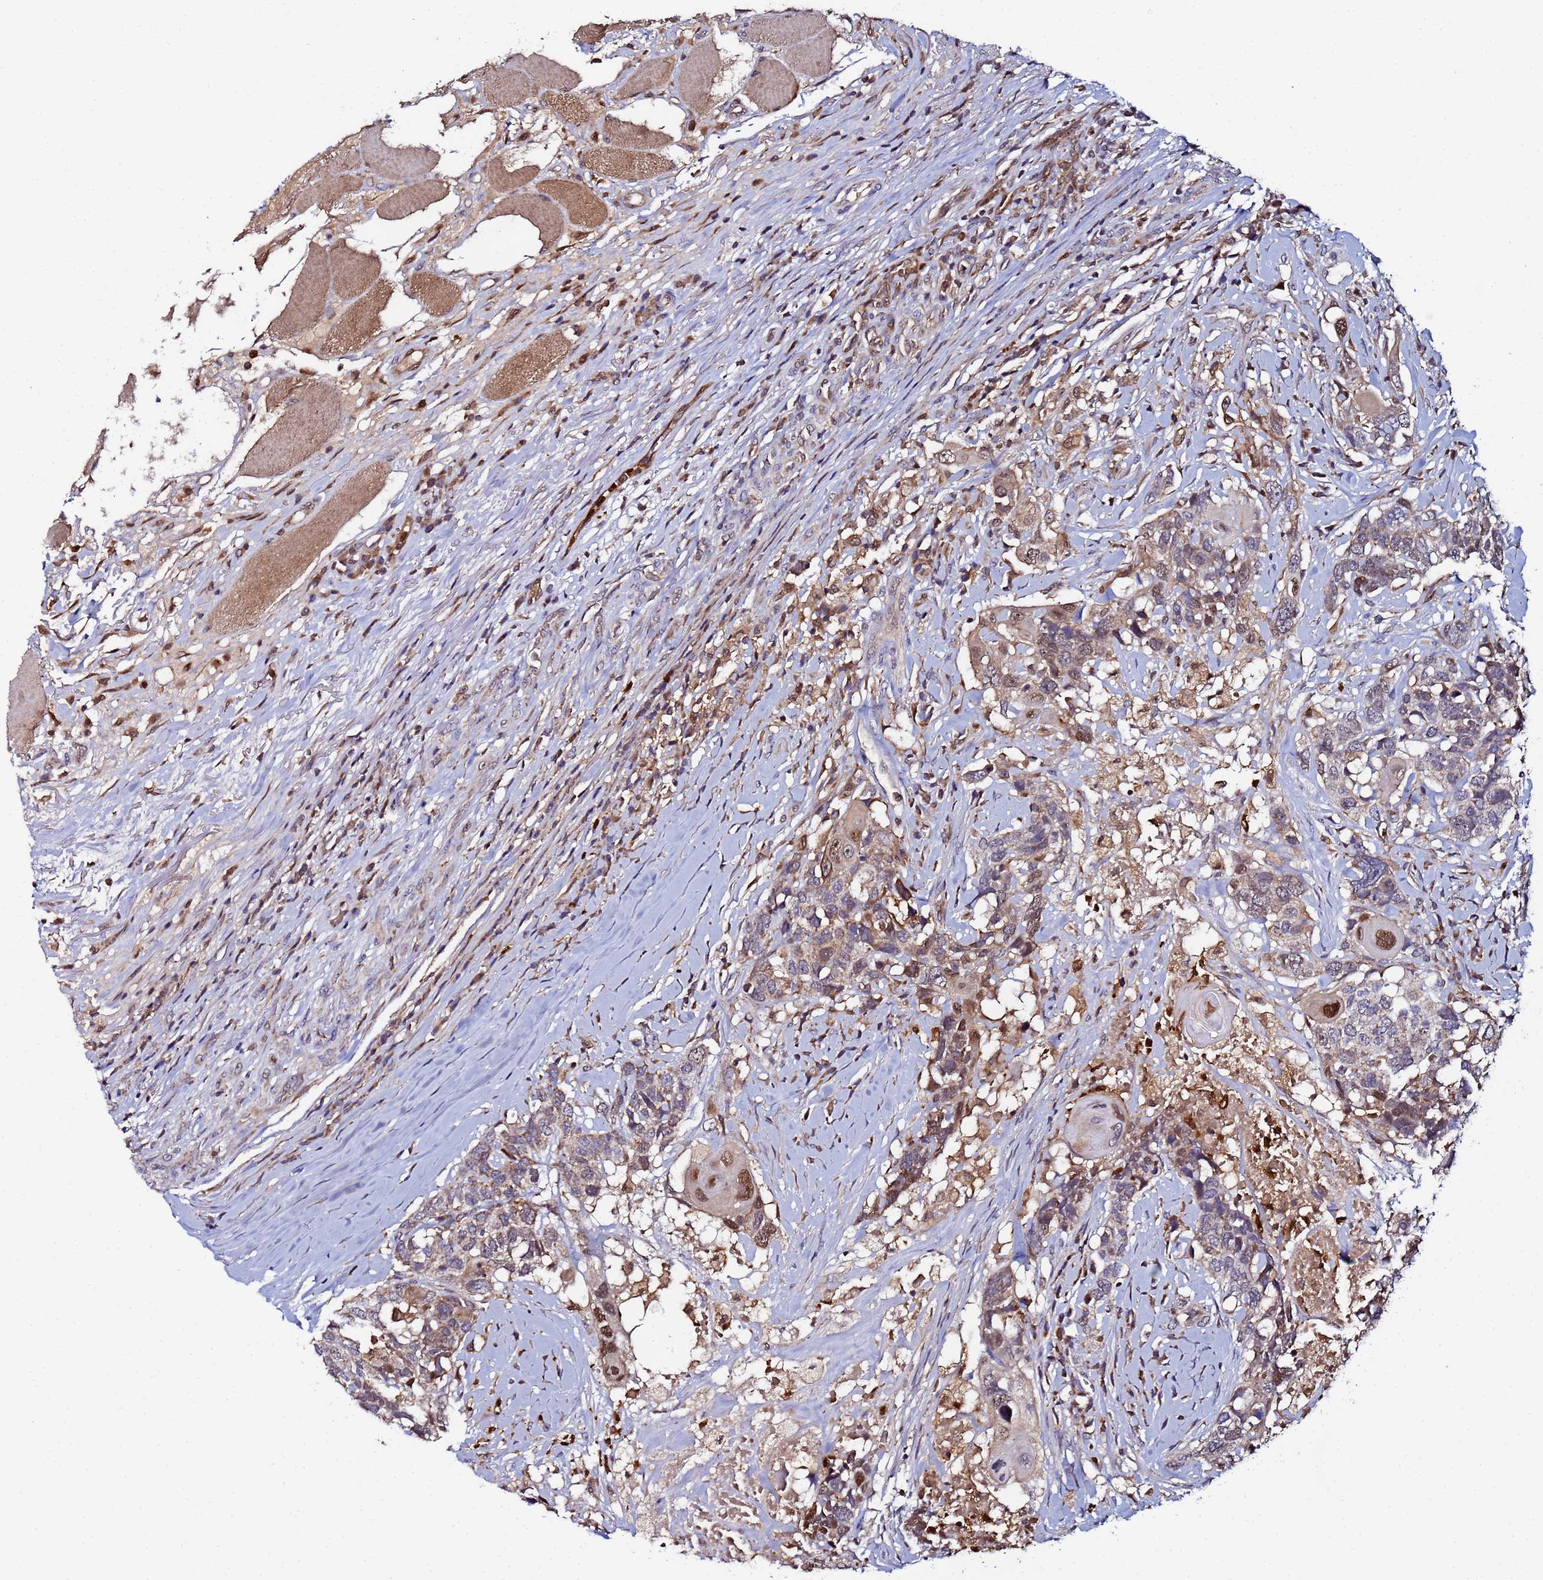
{"staining": {"intensity": "moderate", "quantity": "<25%", "location": "cytoplasmic/membranous,nuclear"}, "tissue": "head and neck cancer", "cell_type": "Tumor cells", "image_type": "cancer", "snomed": [{"axis": "morphology", "description": "Squamous cell carcinoma, NOS"}, {"axis": "topography", "description": "Head-Neck"}], "caption": "Approximately <25% of tumor cells in human head and neck cancer reveal moderate cytoplasmic/membranous and nuclear protein positivity as visualized by brown immunohistochemical staining.", "gene": "CCDC127", "patient": {"sex": "male", "age": 66}}